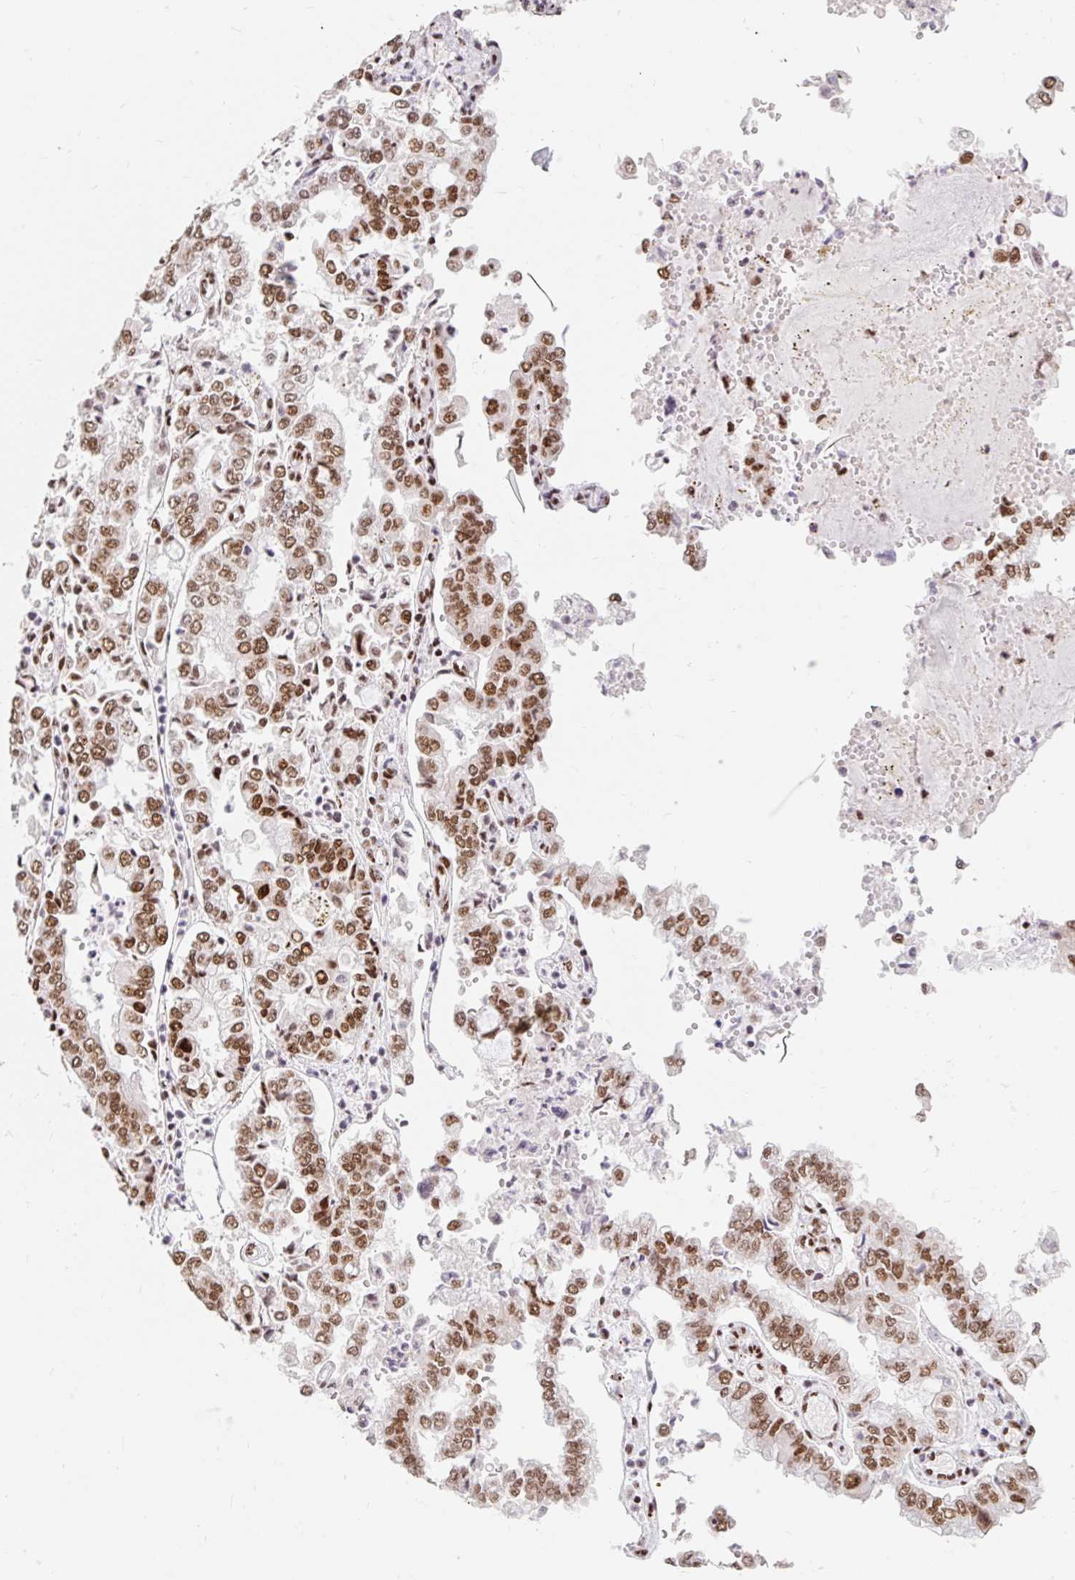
{"staining": {"intensity": "moderate", "quantity": ">75%", "location": "nuclear"}, "tissue": "stomach cancer", "cell_type": "Tumor cells", "image_type": "cancer", "snomed": [{"axis": "morphology", "description": "Adenocarcinoma, NOS"}, {"axis": "topography", "description": "Stomach"}], "caption": "Stomach adenocarcinoma stained for a protein displays moderate nuclear positivity in tumor cells.", "gene": "SRSF10", "patient": {"sex": "male", "age": 76}}